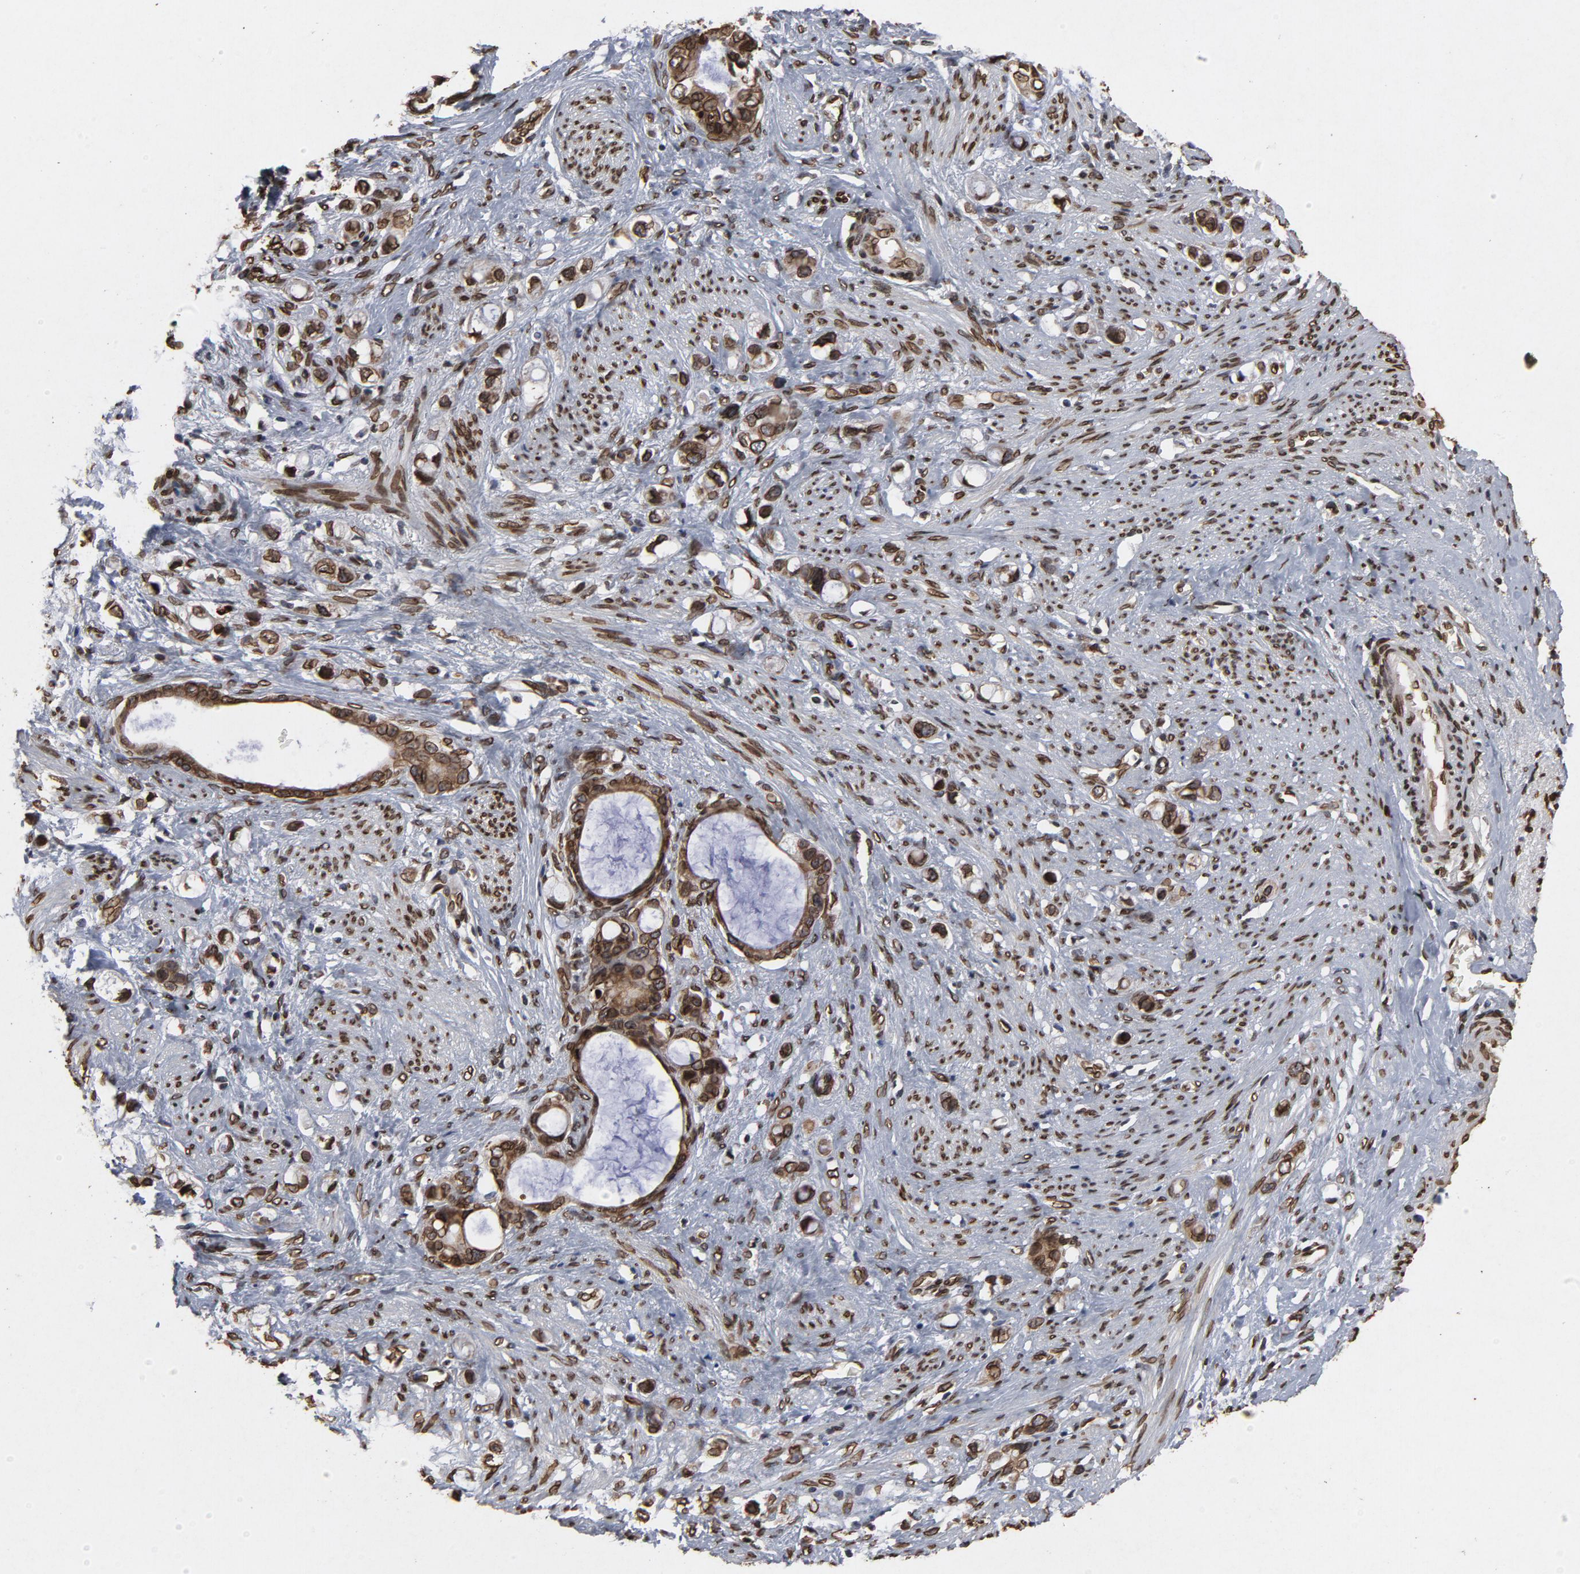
{"staining": {"intensity": "strong", "quantity": ">75%", "location": "cytoplasmic/membranous,nuclear"}, "tissue": "stomach cancer", "cell_type": "Tumor cells", "image_type": "cancer", "snomed": [{"axis": "morphology", "description": "Adenocarcinoma, NOS"}, {"axis": "topography", "description": "Stomach"}], "caption": "Adenocarcinoma (stomach) tissue demonstrates strong cytoplasmic/membranous and nuclear positivity in approximately >75% of tumor cells, visualized by immunohistochemistry.", "gene": "LMNA", "patient": {"sex": "female", "age": 75}}